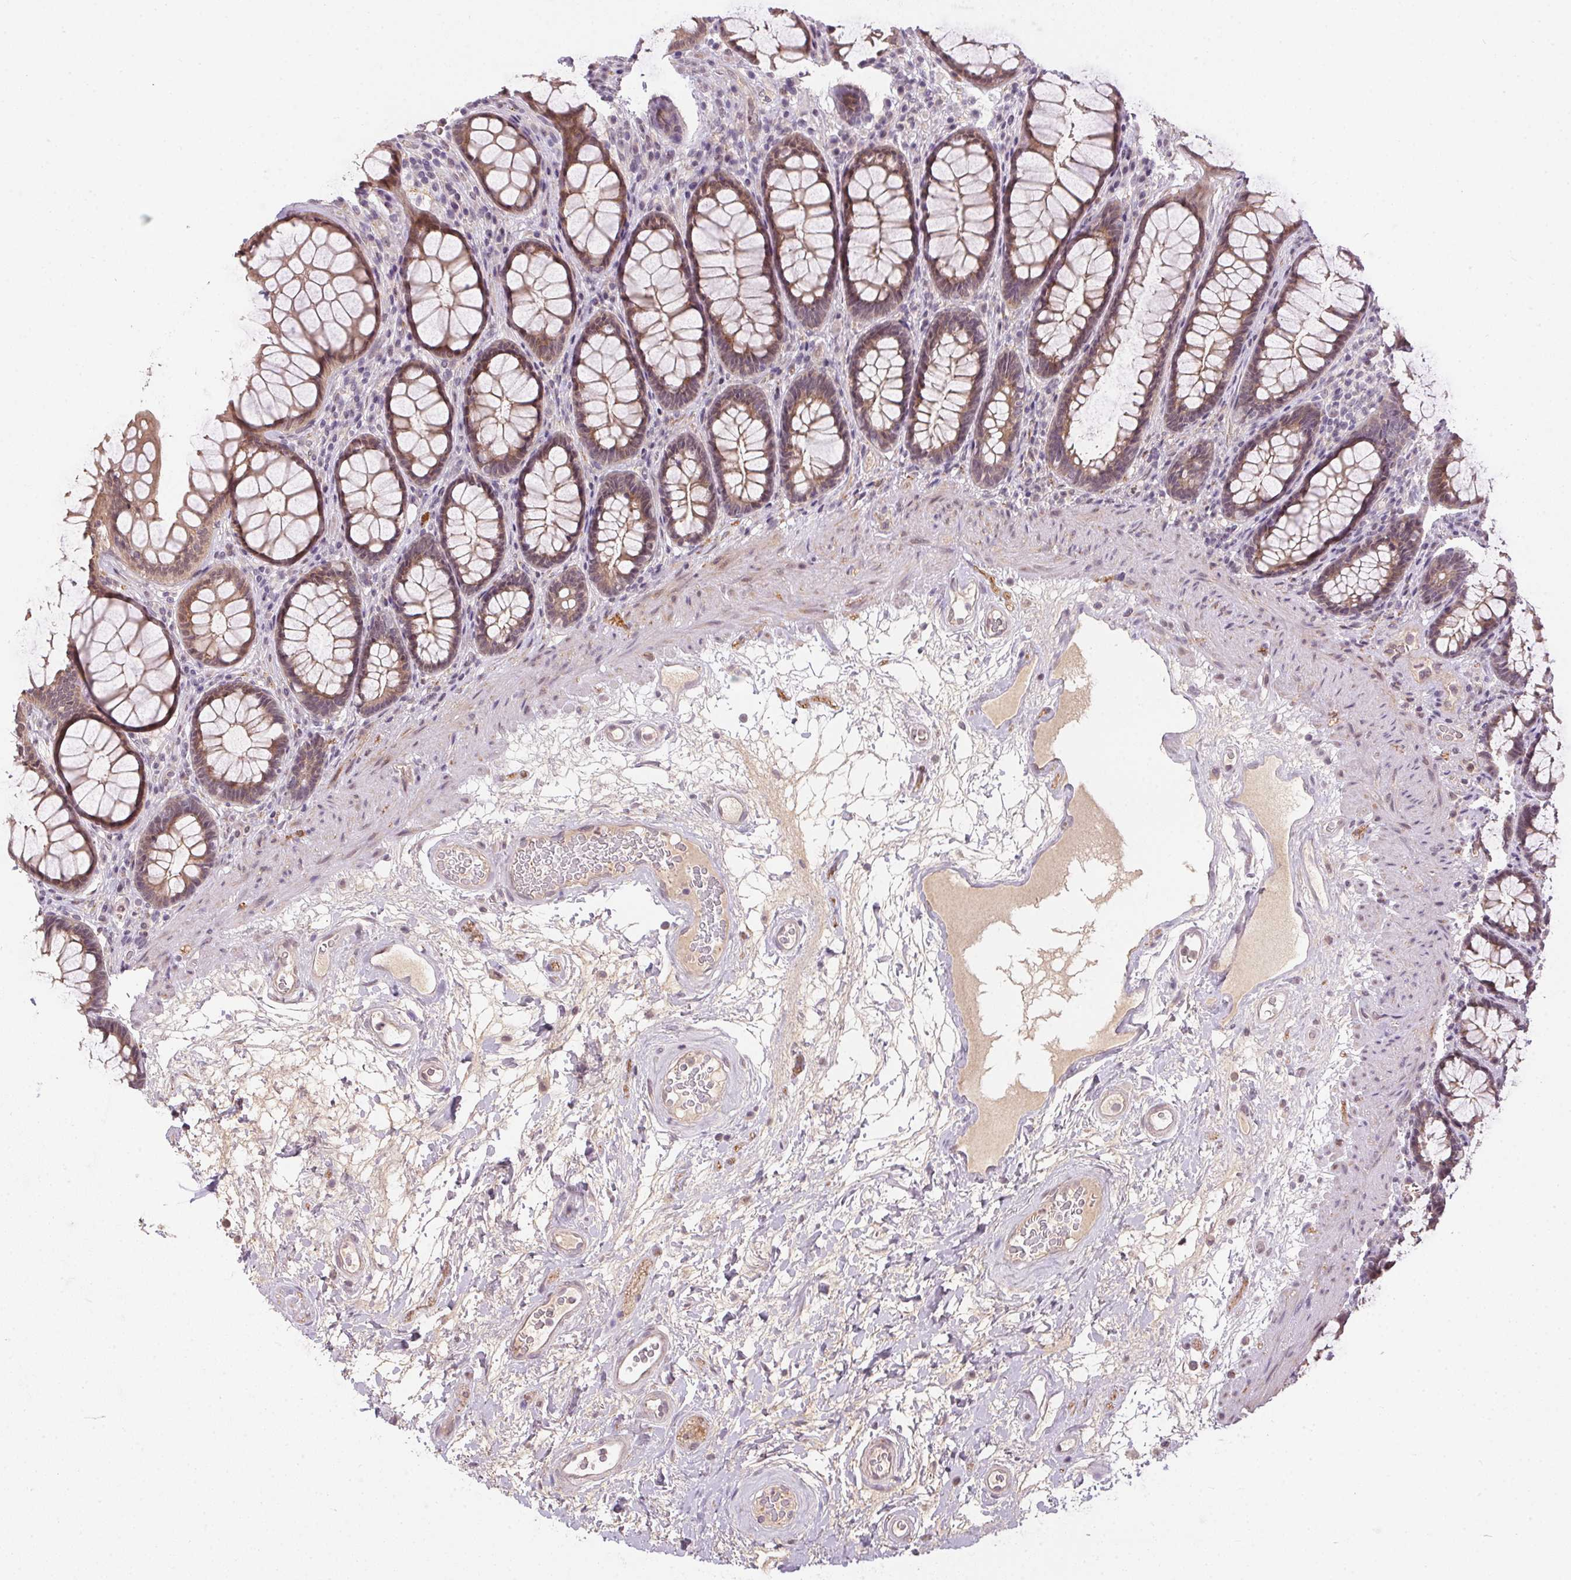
{"staining": {"intensity": "weak", "quantity": ">75%", "location": "cytoplasmic/membranous"}, "tissue": "rectum", "cell_type": "Glandular cells", "image_type": "normal", "snomed": [{"axis": "morphology", "description": "Normal tissue, NOS"}, {"axis": "topography", "description": "Rectum"}], "caption": "A photomicrograph showing weak cytoplasmic/membranous expression in approximately >75% of glandular cells in benign rectum, as visualized by brown immunohistochemical staining.", "gene": "CFAP92", "patient": {"sex": "male", "age": 72}}